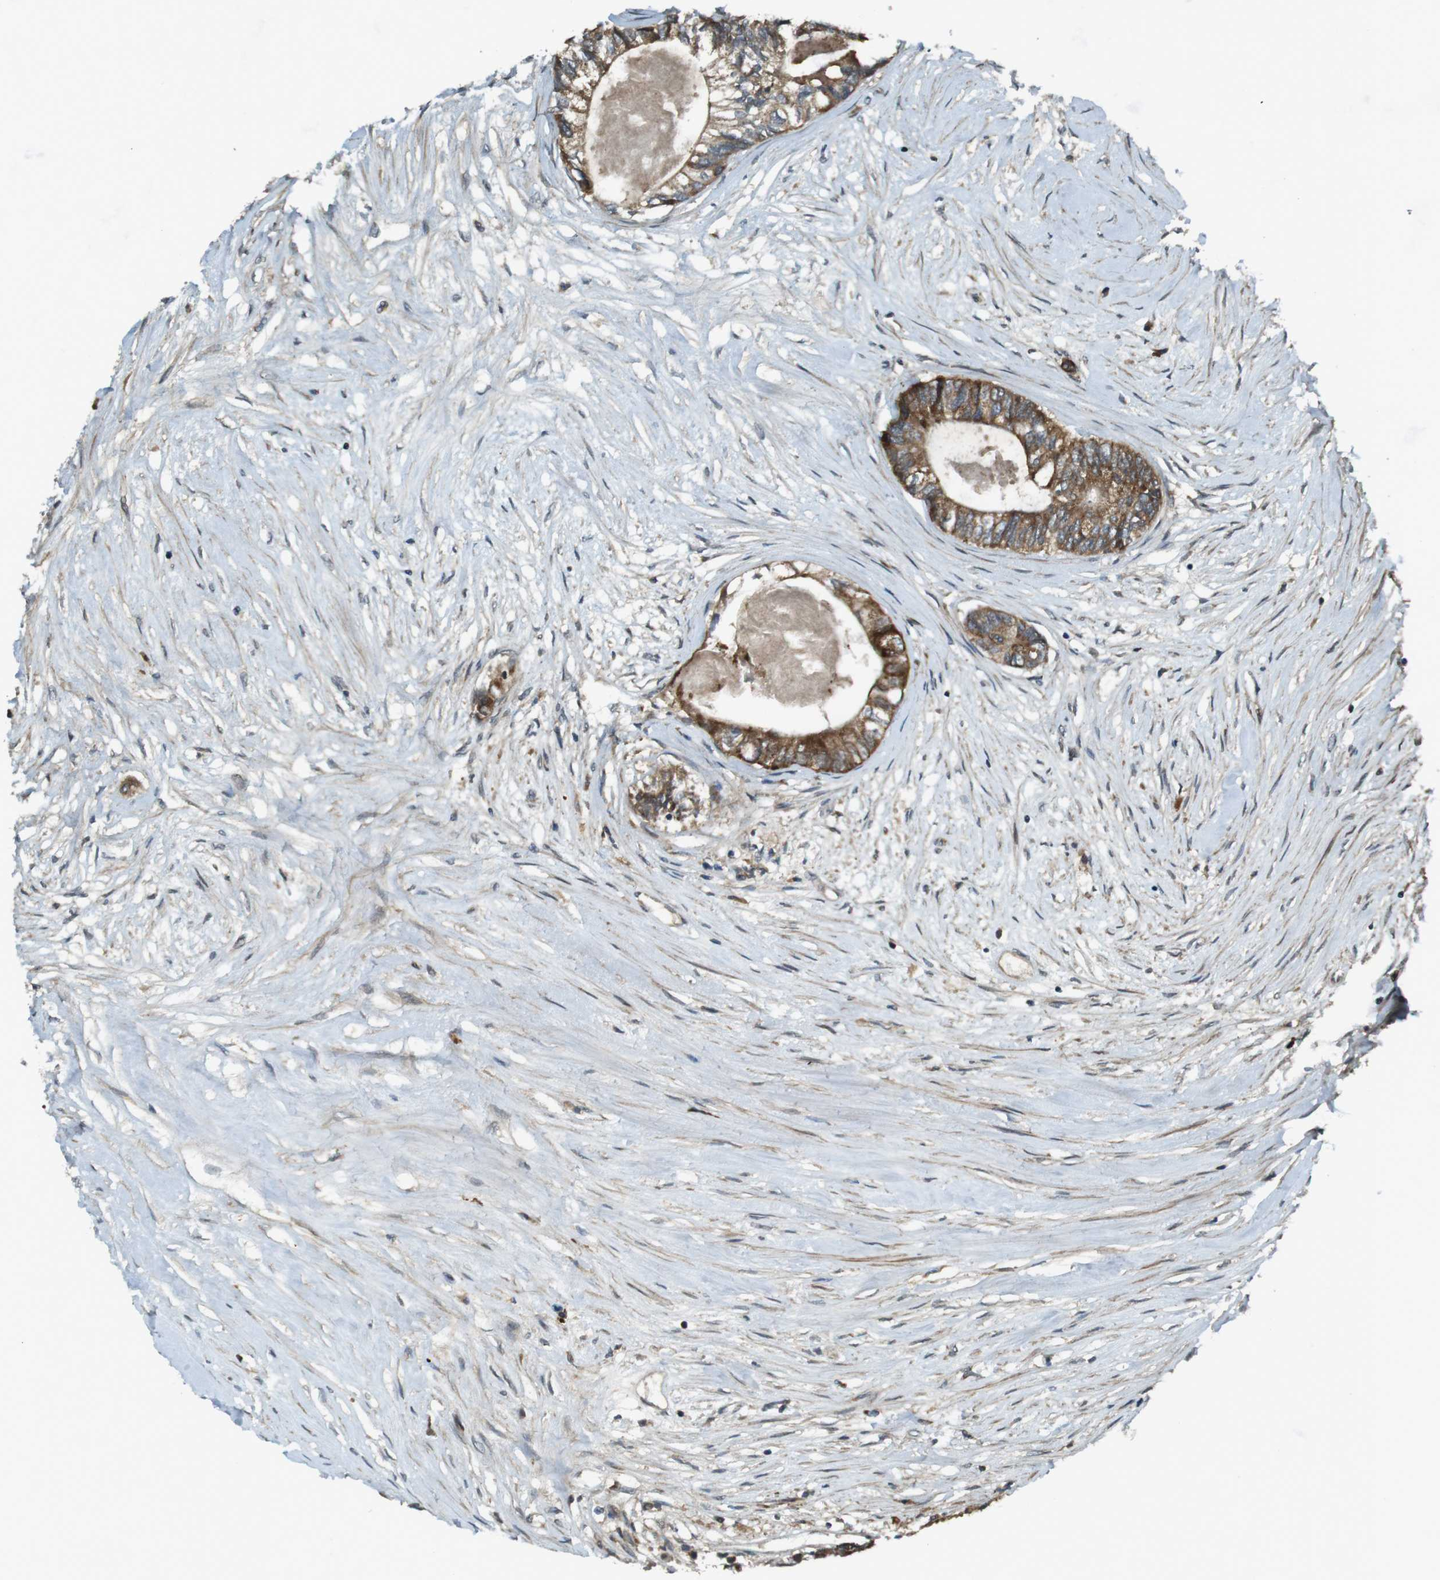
{"staining": {"intensity": "moderate", "quantity": ">75%", "location": "cytoplasmic/membranous"}, "tissue": "colorectal cancer", "cell_type": "Tumor cells", "image_type": "cancer", "snomed": [{"axis": "morphology", "description": "Adenocarcinoma, NOS"}, {"axis": "topography", "description": "Rectum"}], "caption": "Immunohistochemical staining of human adenocarcinoma (colorectal) exhibits medium levels of moderate cytoplasmic/membranous expression in about >75% of tumor cells. (DAB (3,3'-diaminobenzidine) IHC, brown staining for protein, blue staining for nuclei).", "gene": "IFFO2", "patient": {"sex": "male", "age": 63}}